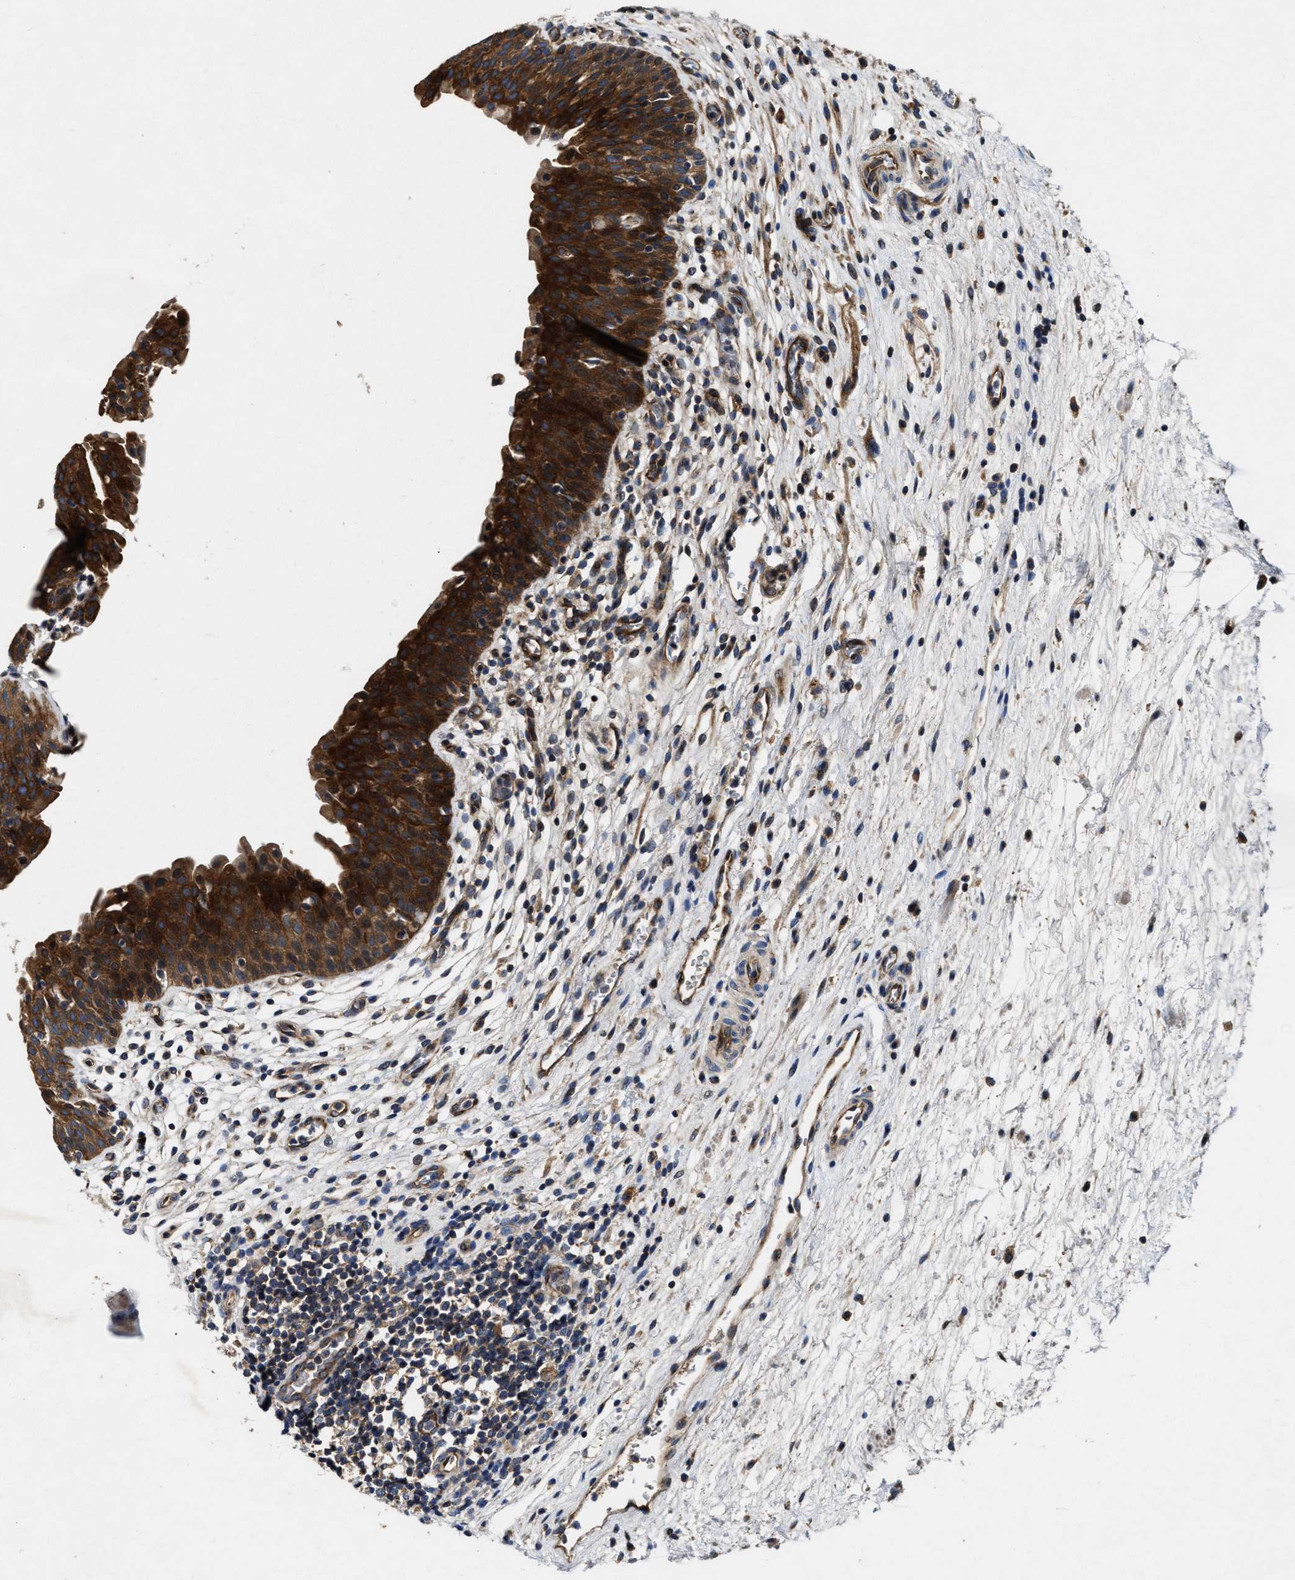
{"staining": {"intensity": "strong", "quantity": ">75%", "location": "cytoplasmic/membranous"}, "tissue": "urinary bladder", "cell_type": "Urothelial cells", "image_type": "normal", "snomed": [{"axis": "morphology", "description": "Normal tissue, NOS"}, {"axis": "topography", "description": "Urinary bladder"}], "caption": "The photomicrograph reveals staining of unremarkable urinary bladder, revealing strong cytoplasmic/membranous protein staining (brown color) within urothelial cells. (Stains: DAB in brown, nuclei in blue, Microscopy: brightfield microscopy at high magnification).", "gene": "PTAR1", "patient": {"sex": "male", "age": 37}}